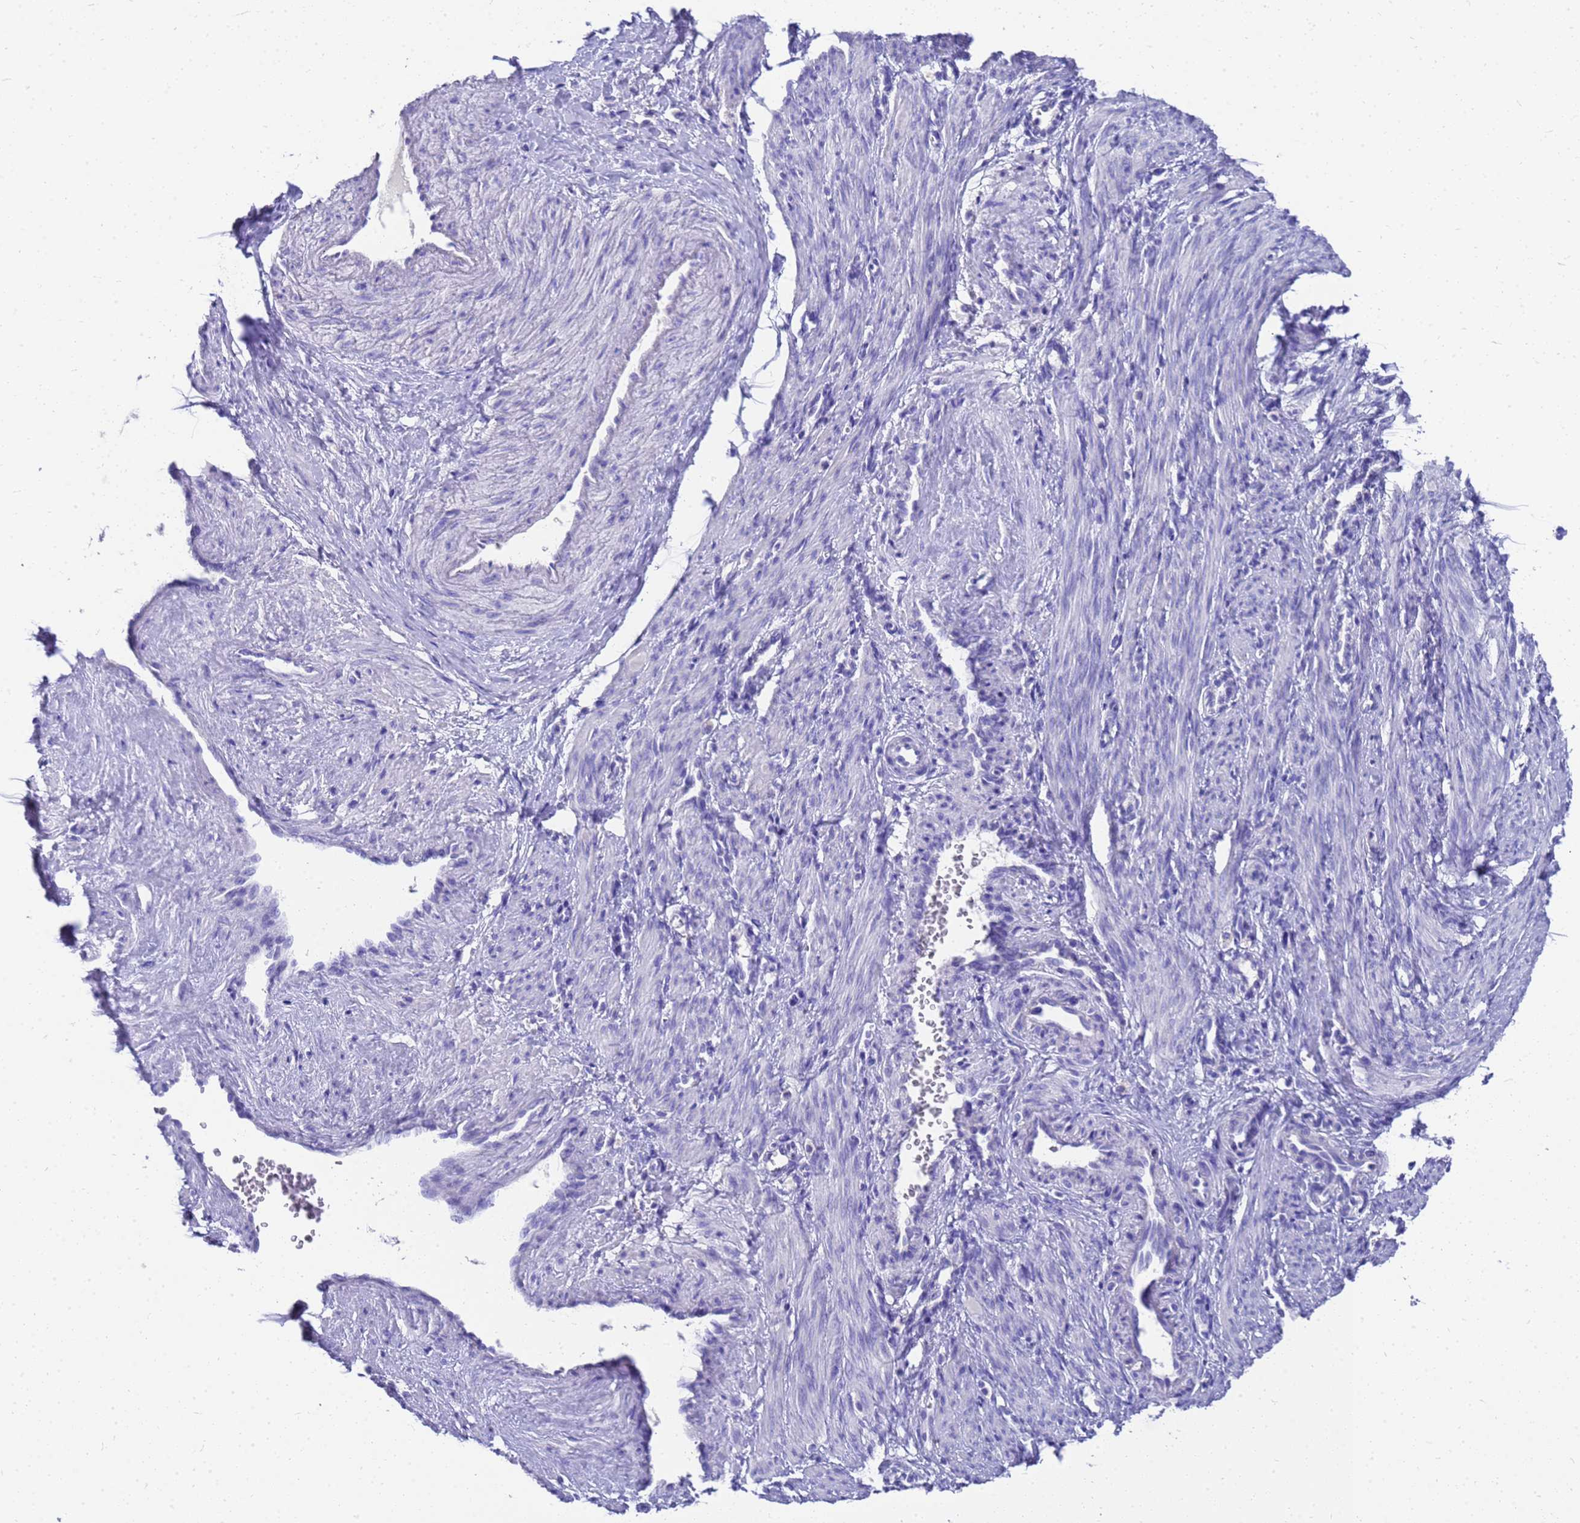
{"staining": {"intensity": "negative", "quantity": "none", "location": "none"}, "tissue": "smooth muscle", "cell_type": "Smooth muscle cells", "image_type": "normal", "snomed": [{"axis": "morphology", "description": "Normal tissue, NOS"}, {"axis": "topography", "description": "Endometrium"}], "caption": "A histopathology image of smooth muscle stained for a protein shows no brown staining in smooth muscle cells. Brightfield microscopy of immunohistochemistry (IHC) stained with DAB (brown) and hematoxylin (blue), captured at high magnification.", "gene": "MS4A13", "patient": {"sex": "female", "age": 33}}